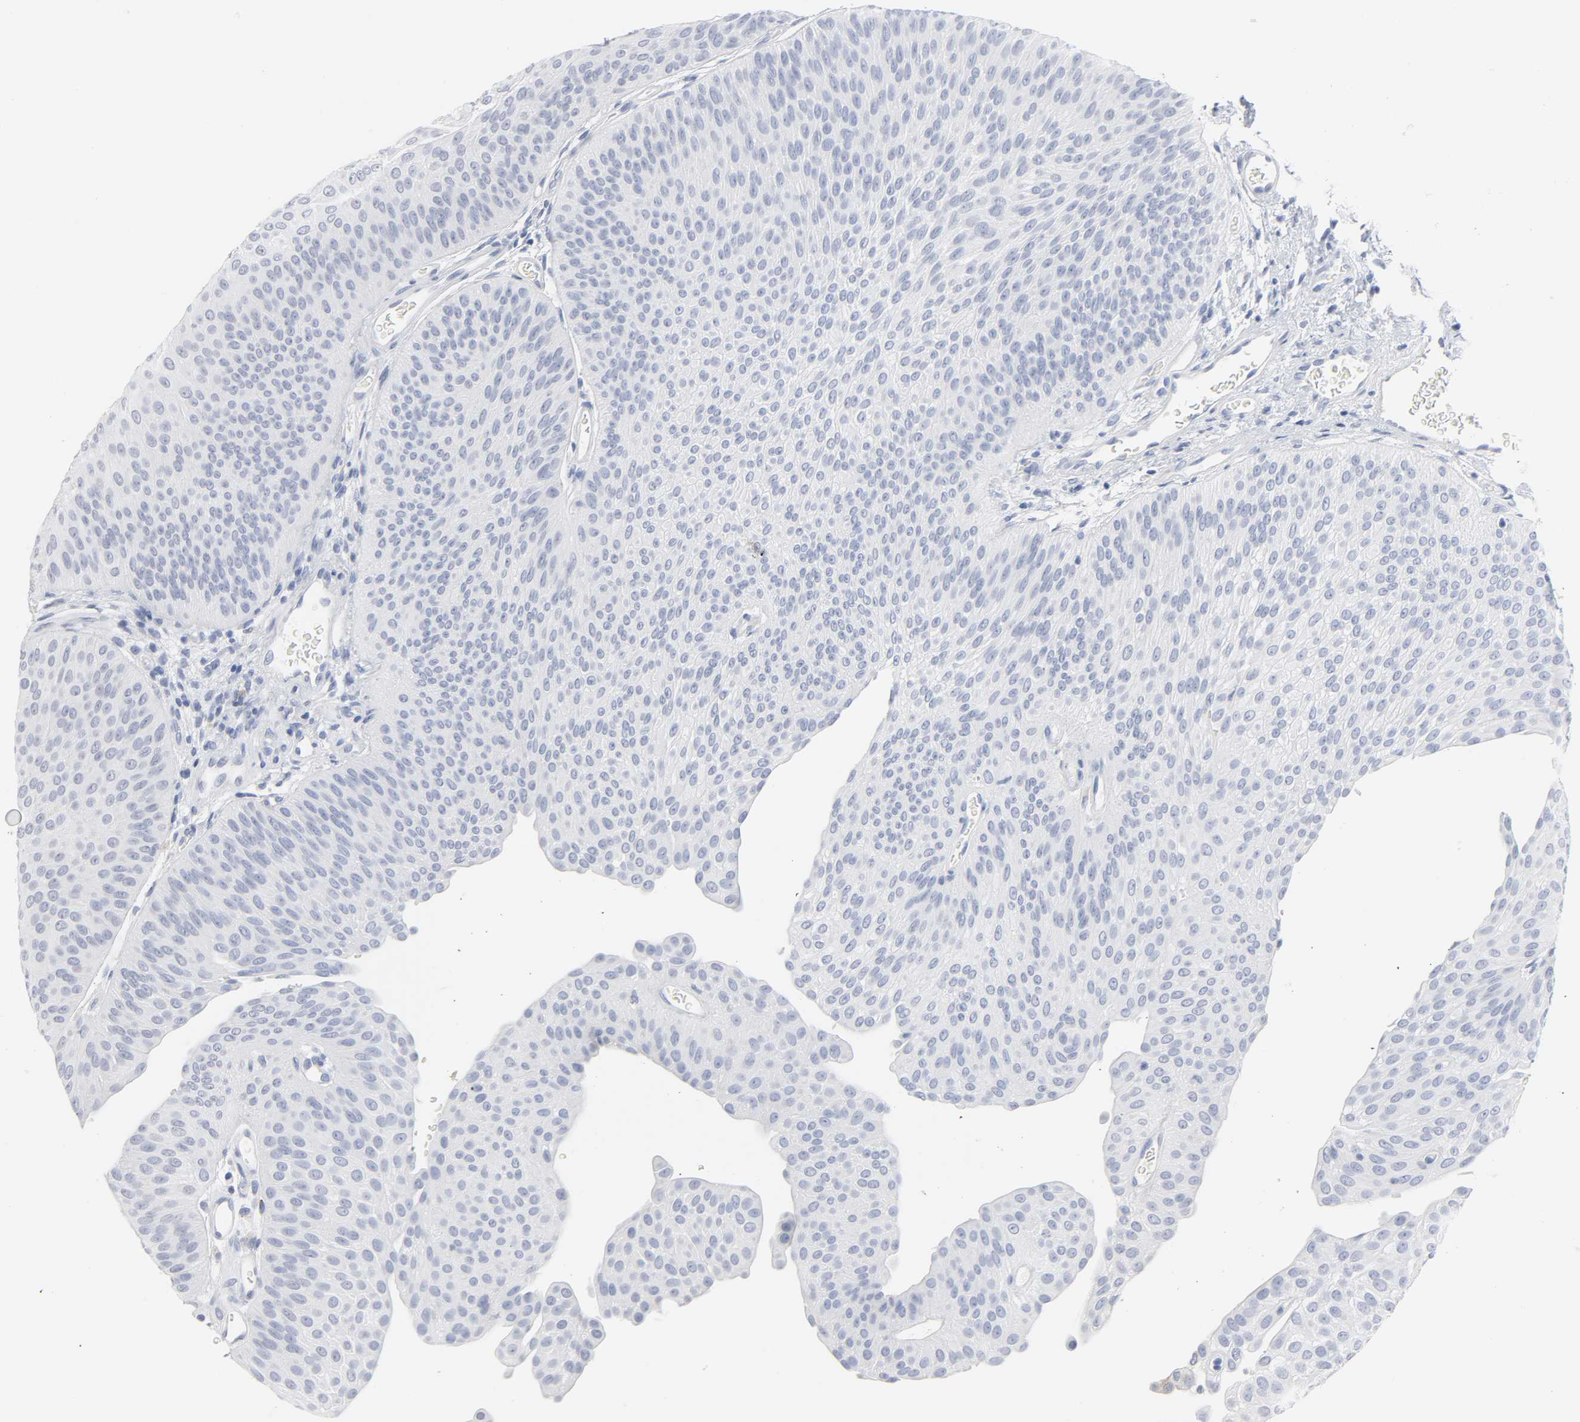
{"staining": {"intensity": "negative", "quantity": "none", "location": "none"}, "tissue": "urothelial cancer", "cell_type": "Tumor cells", "image_type": "cancer", "snomed": [{"axis": "morphology", "description": "Urothelial carcinoma, Low grade"}, {"axis": "topography", "description": "Urinary bladder"}], "caption": "Immunohistochemical staining of human low-grade urothelial carcinoma reveals no significant staining in tumor cells.", "gene": "ACP3", "patient": {"sex": "female", "age": 60}}